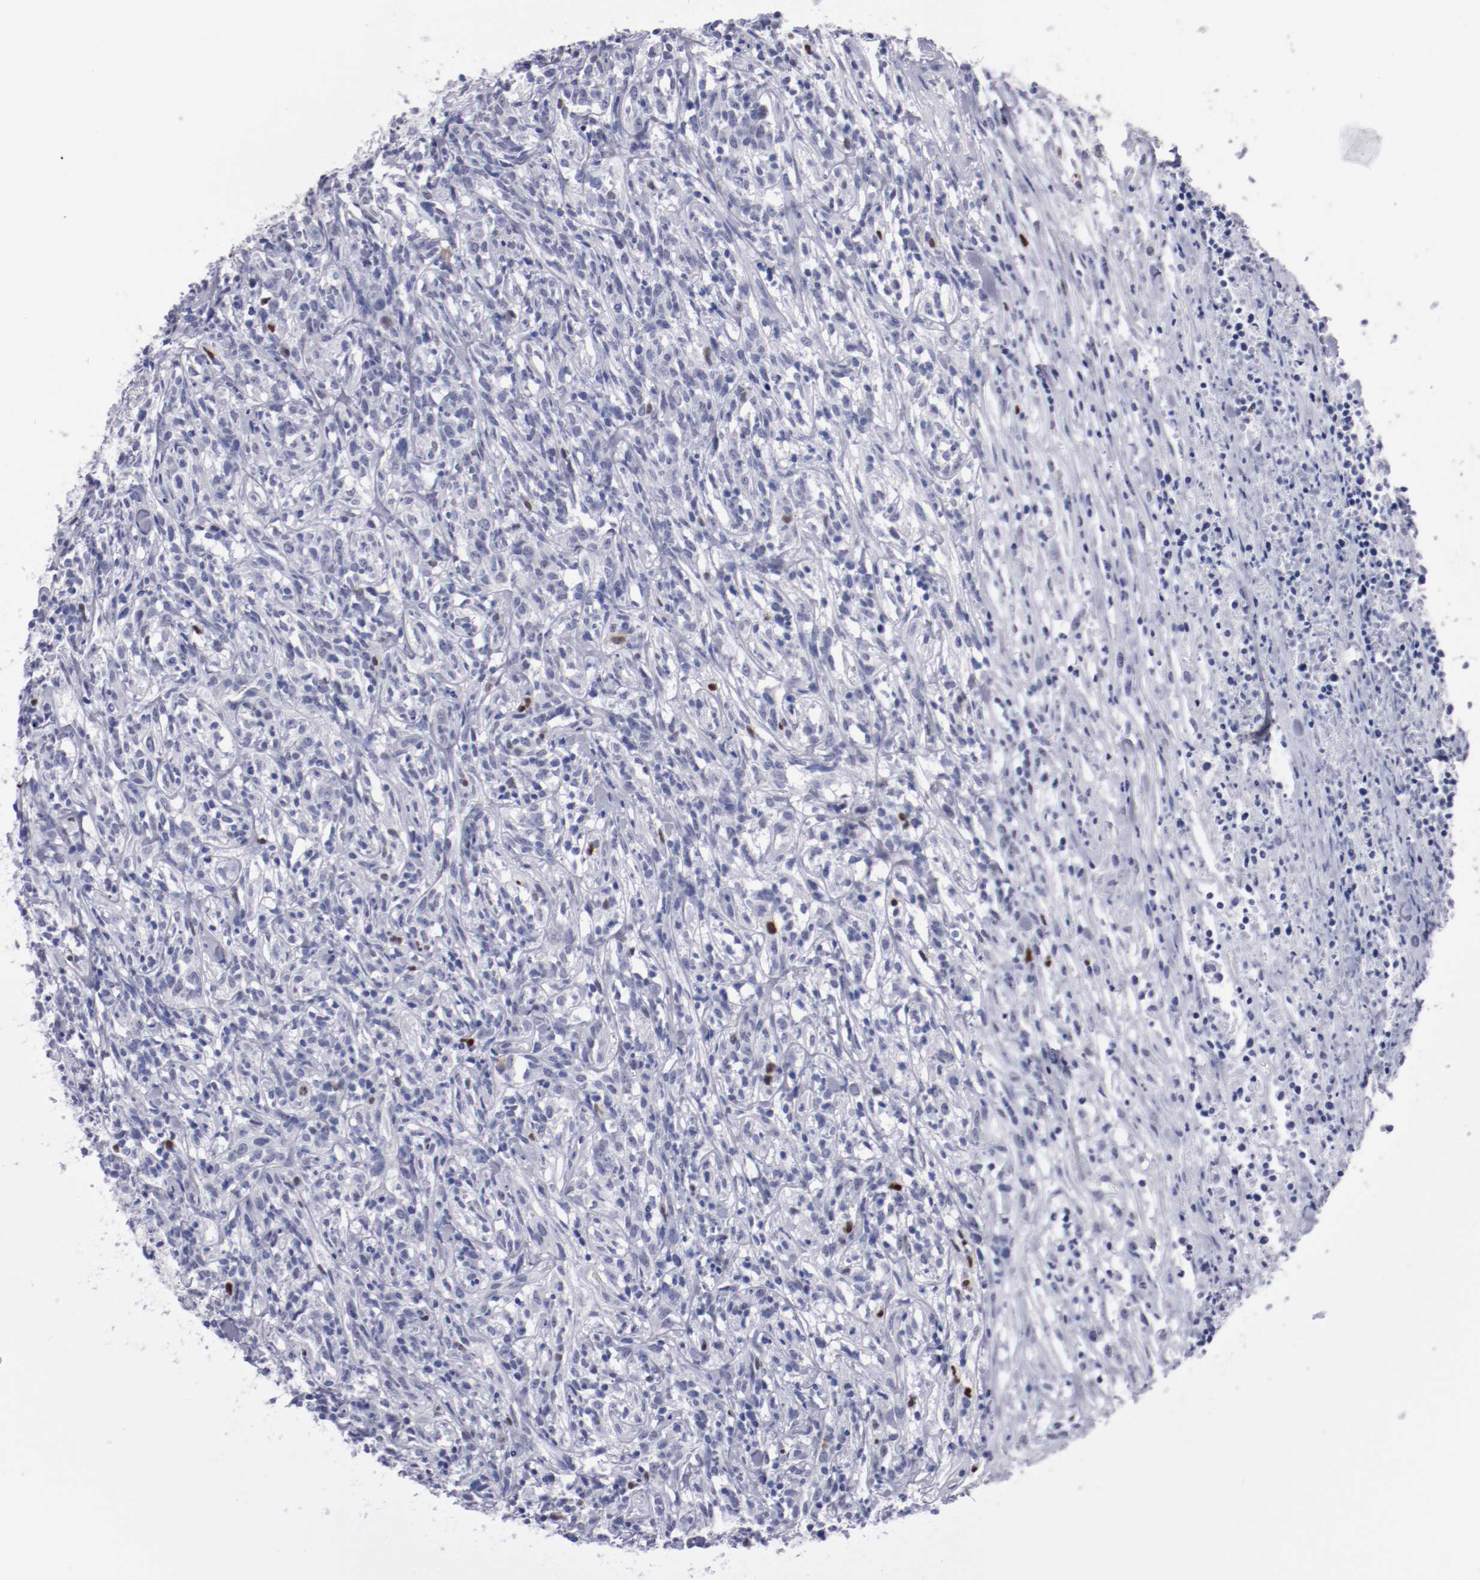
{"staining": {"intensity": "moderate", "quantity": "<25%", "location": "nuclear"}, "tissue": "lymphoma", "cell_type": "Tumor cells", "image_type": "cancer", "snomed": [{"axis": "morphology", "description": "Malignant lymphoma, non-Hodgkin's type, High grade"}, {"axis": "topography", "description": "Lymph node"}], "caption": "Protein staining of malignant lymphoma, non-Hodgkin's type (high-grade) tissue displays moderate nuclear positivity in about <25% of tumor cells.", "gene": "HNF1B", "patient": {"sex": "female", "age": 73}}